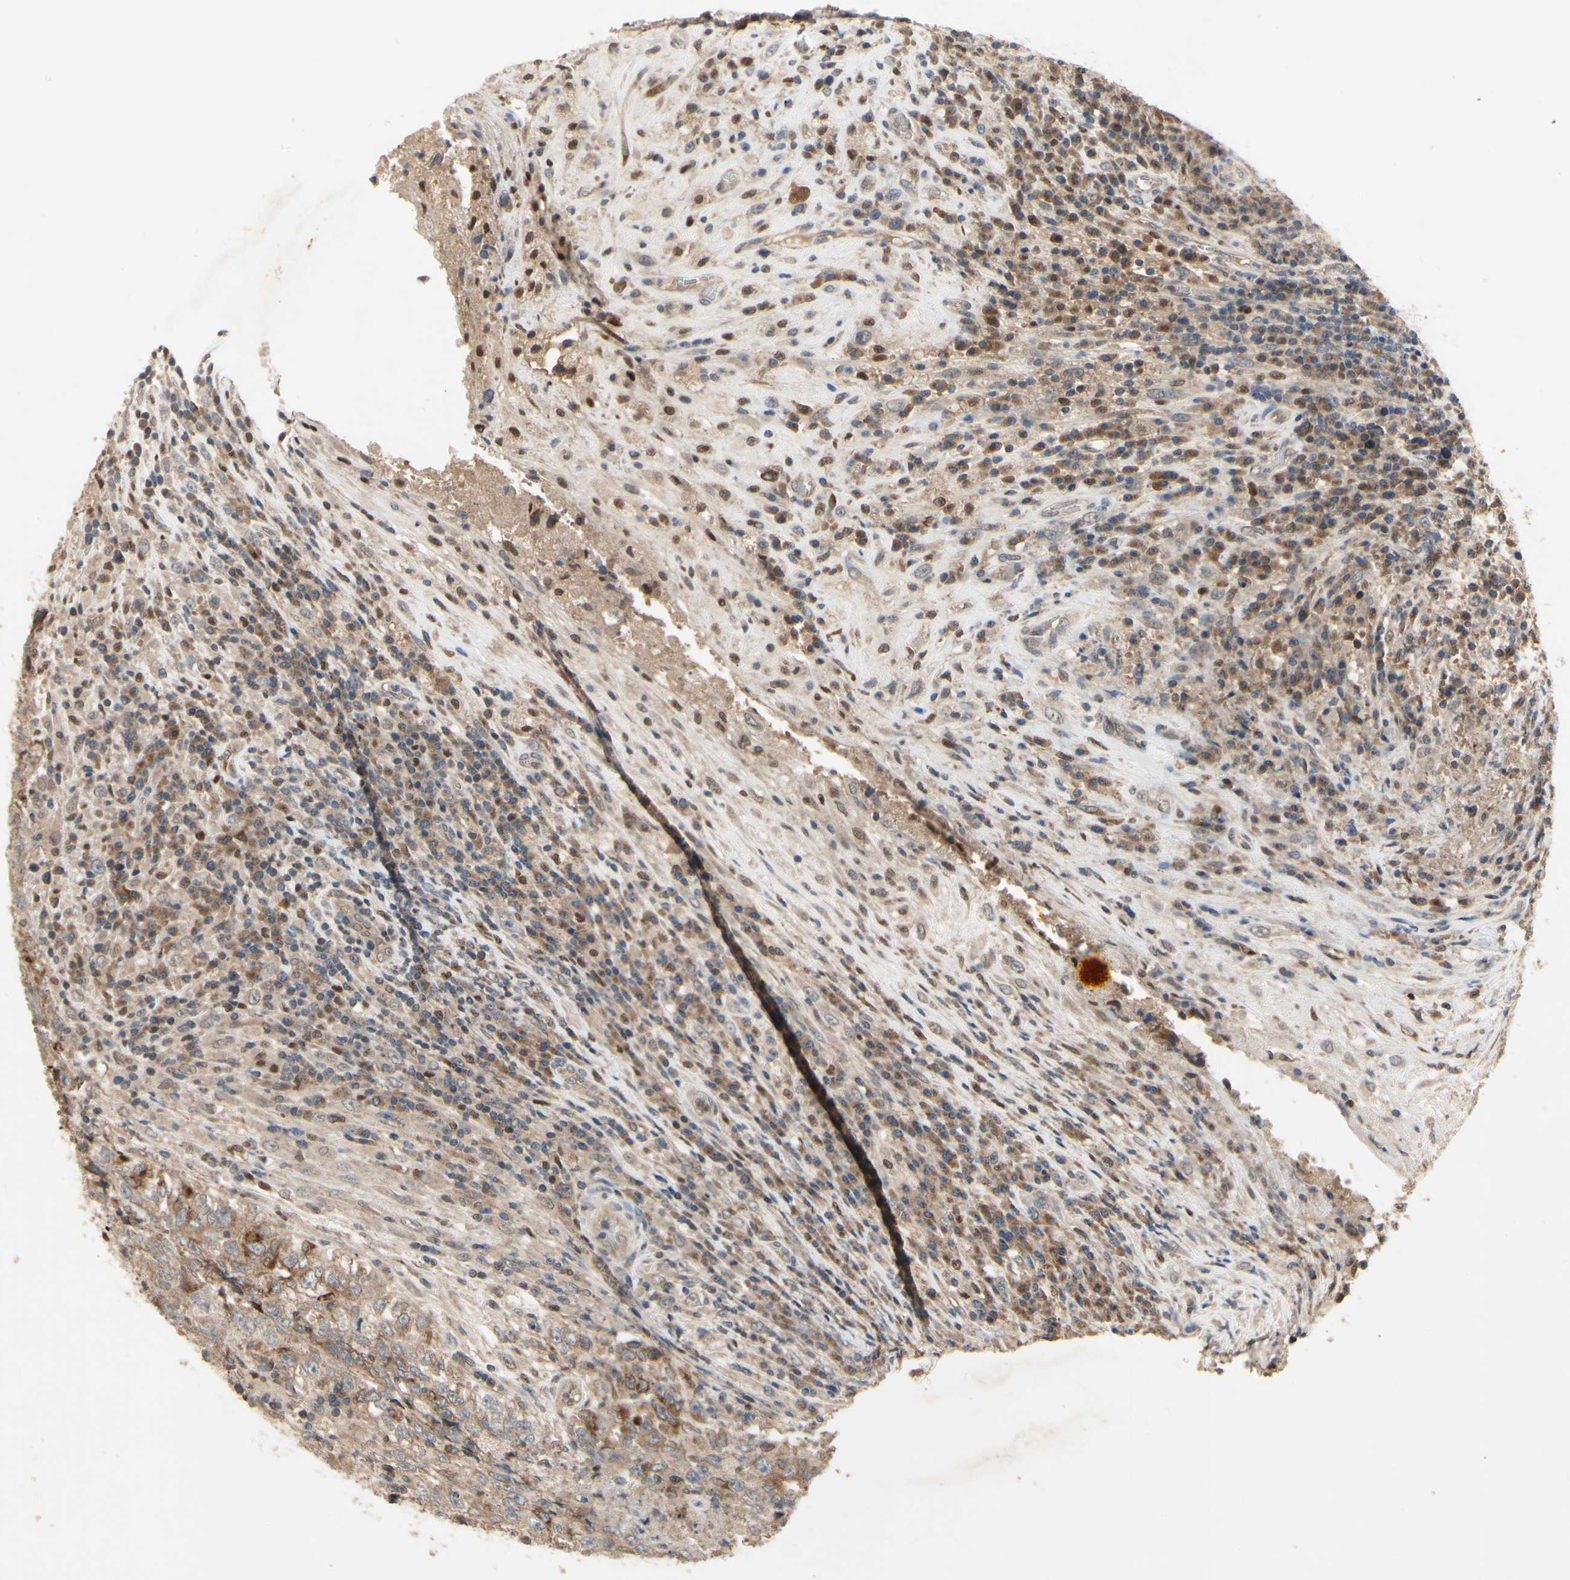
{"staining": {"intensity": "moderate", "quantity": "<25%", "location": "cytoplasmic/membranous"}, "tissue": "testis cancer", "cell_type": "Tumor cells", "image_type": "cancer", "snomed": [{"axis": "morphology", "description": "Necrosis, NOS"}, {"axis": "morphology", "description": "Carcinoma, Embryonal, NOS"}, {"axis": "topography", "description": "Testis"}], "caption": "A low amount of moderate cytoplasmic/membranous staining is identified in about <25% of tumor cells in testis embryonal carcinoma tissue.", "gene": "CGREF1", "patient": {"sex": "male", "age": 19}}